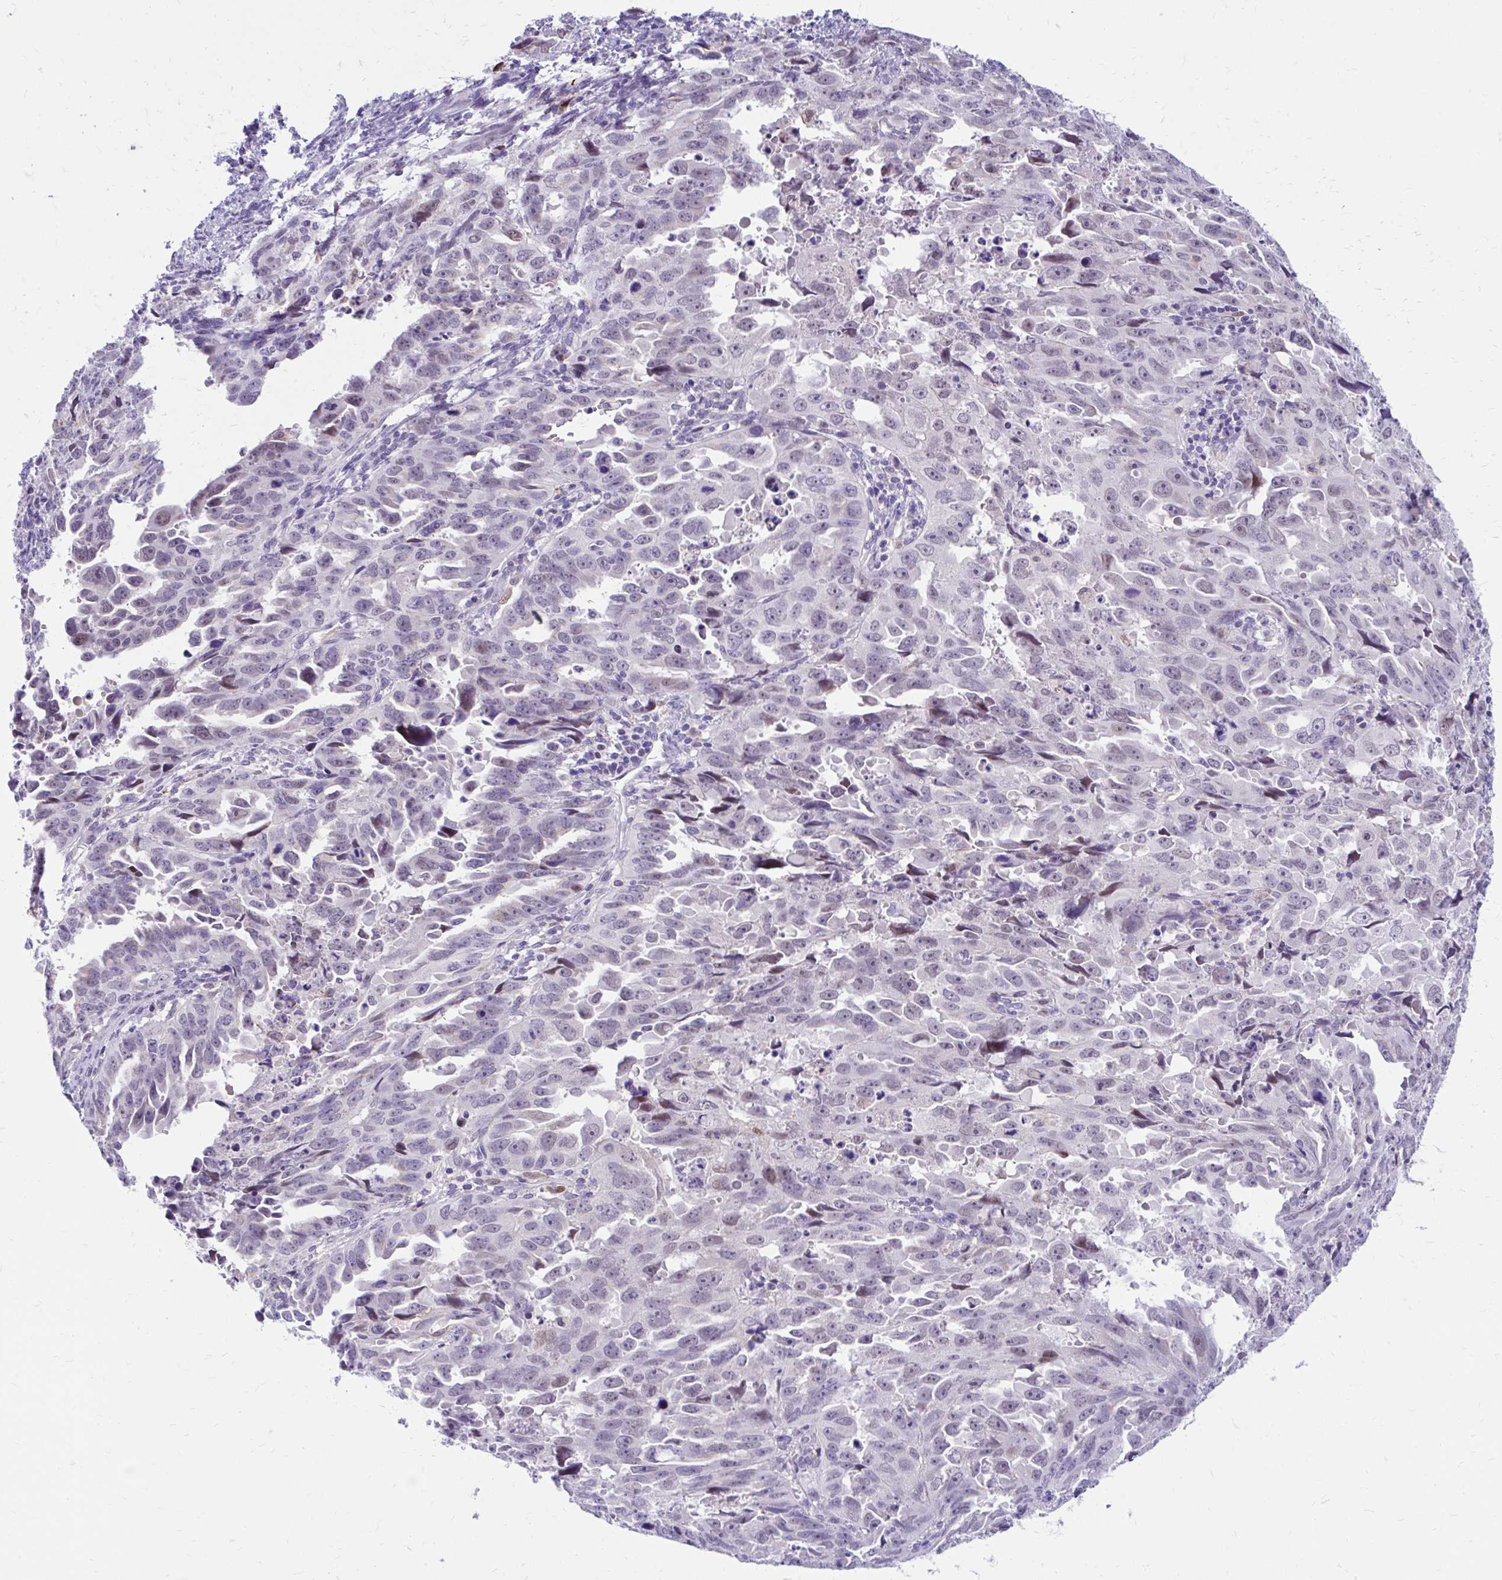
{"staining": {"intensity": "weak", "quantity": "<25%", "location": "nuclear"}, "tissue": "endometrial cancer", "cell_type": "Tumor cells", "image_type": "cancer", "snomed": [{"axis": "morphology", "description": "Adenocarcinoma, NOS"}, {"axis": "topography", "description": "Endometrium"}], "caption": "The IHC photomicrograph has no significant positivity in tumor cells of adenocarcinoma (endometrial) tissue. (DAB immunohistochemistry (IHC) with hematoxylin counter stain).", "gene": "GLB1L2", "patient": {"sex": "female", "age": 65}}